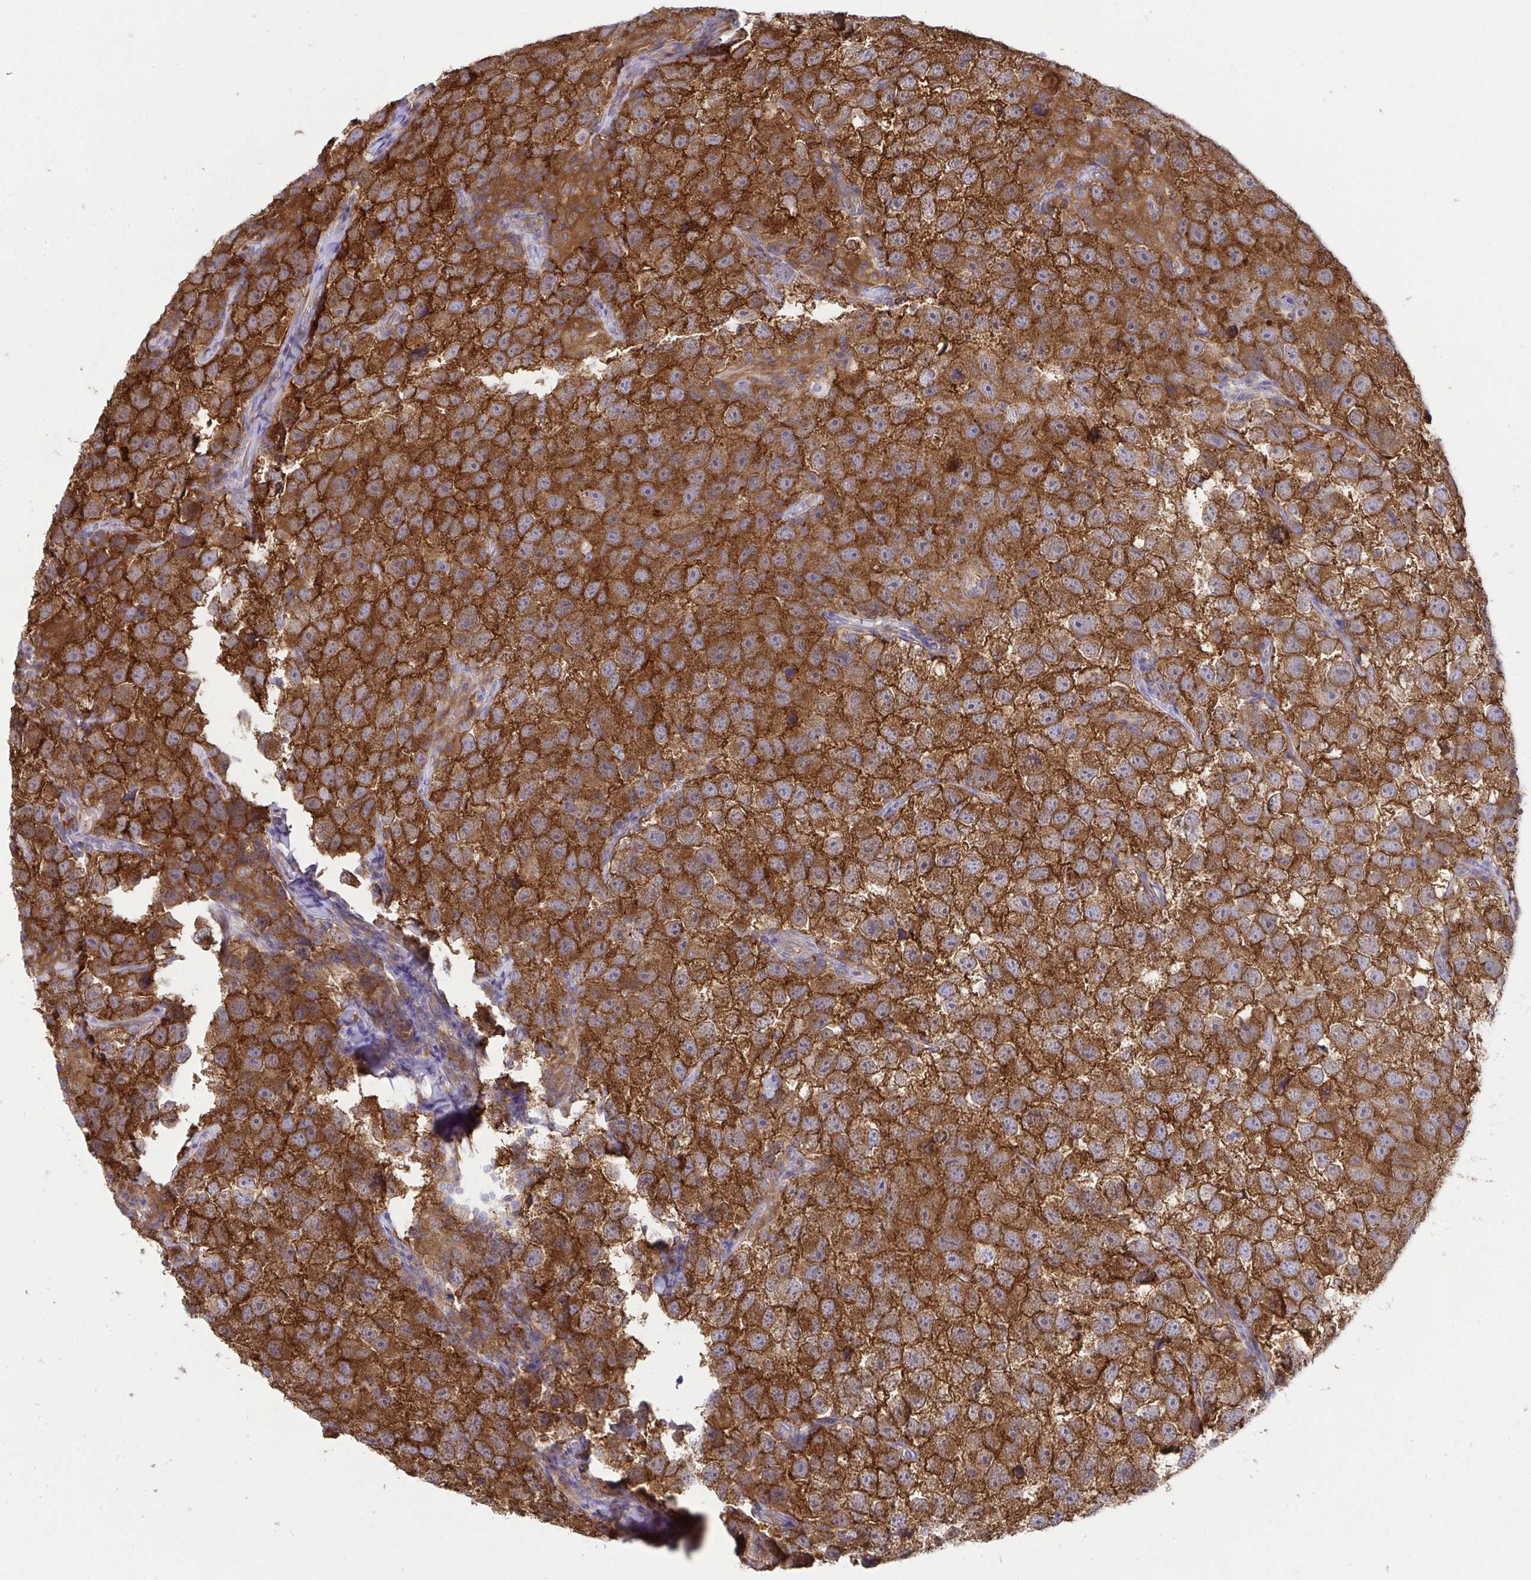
{"staining": {"intensity": "strong", "quantity": ">75%", "location": "cytoplasmic/membranous"}, "tissue": "testis cancer", "cell_type": "Tumor cells", "image_type": "cancer", "snomed": [{"axis": "morphology", "description": "Seminoma, NOS"}, {"axis": "topography", "description": "Testis"}], "caption": "Approximately >75% of tumor cells in testis cancer (seminoma) exhibit strong cytoplasmic/membranous protein positivity as visualized by brown immunohistochemical staining.", "gene": "ALDH16A1", "patient": {"sex": "male", "age": 26}}